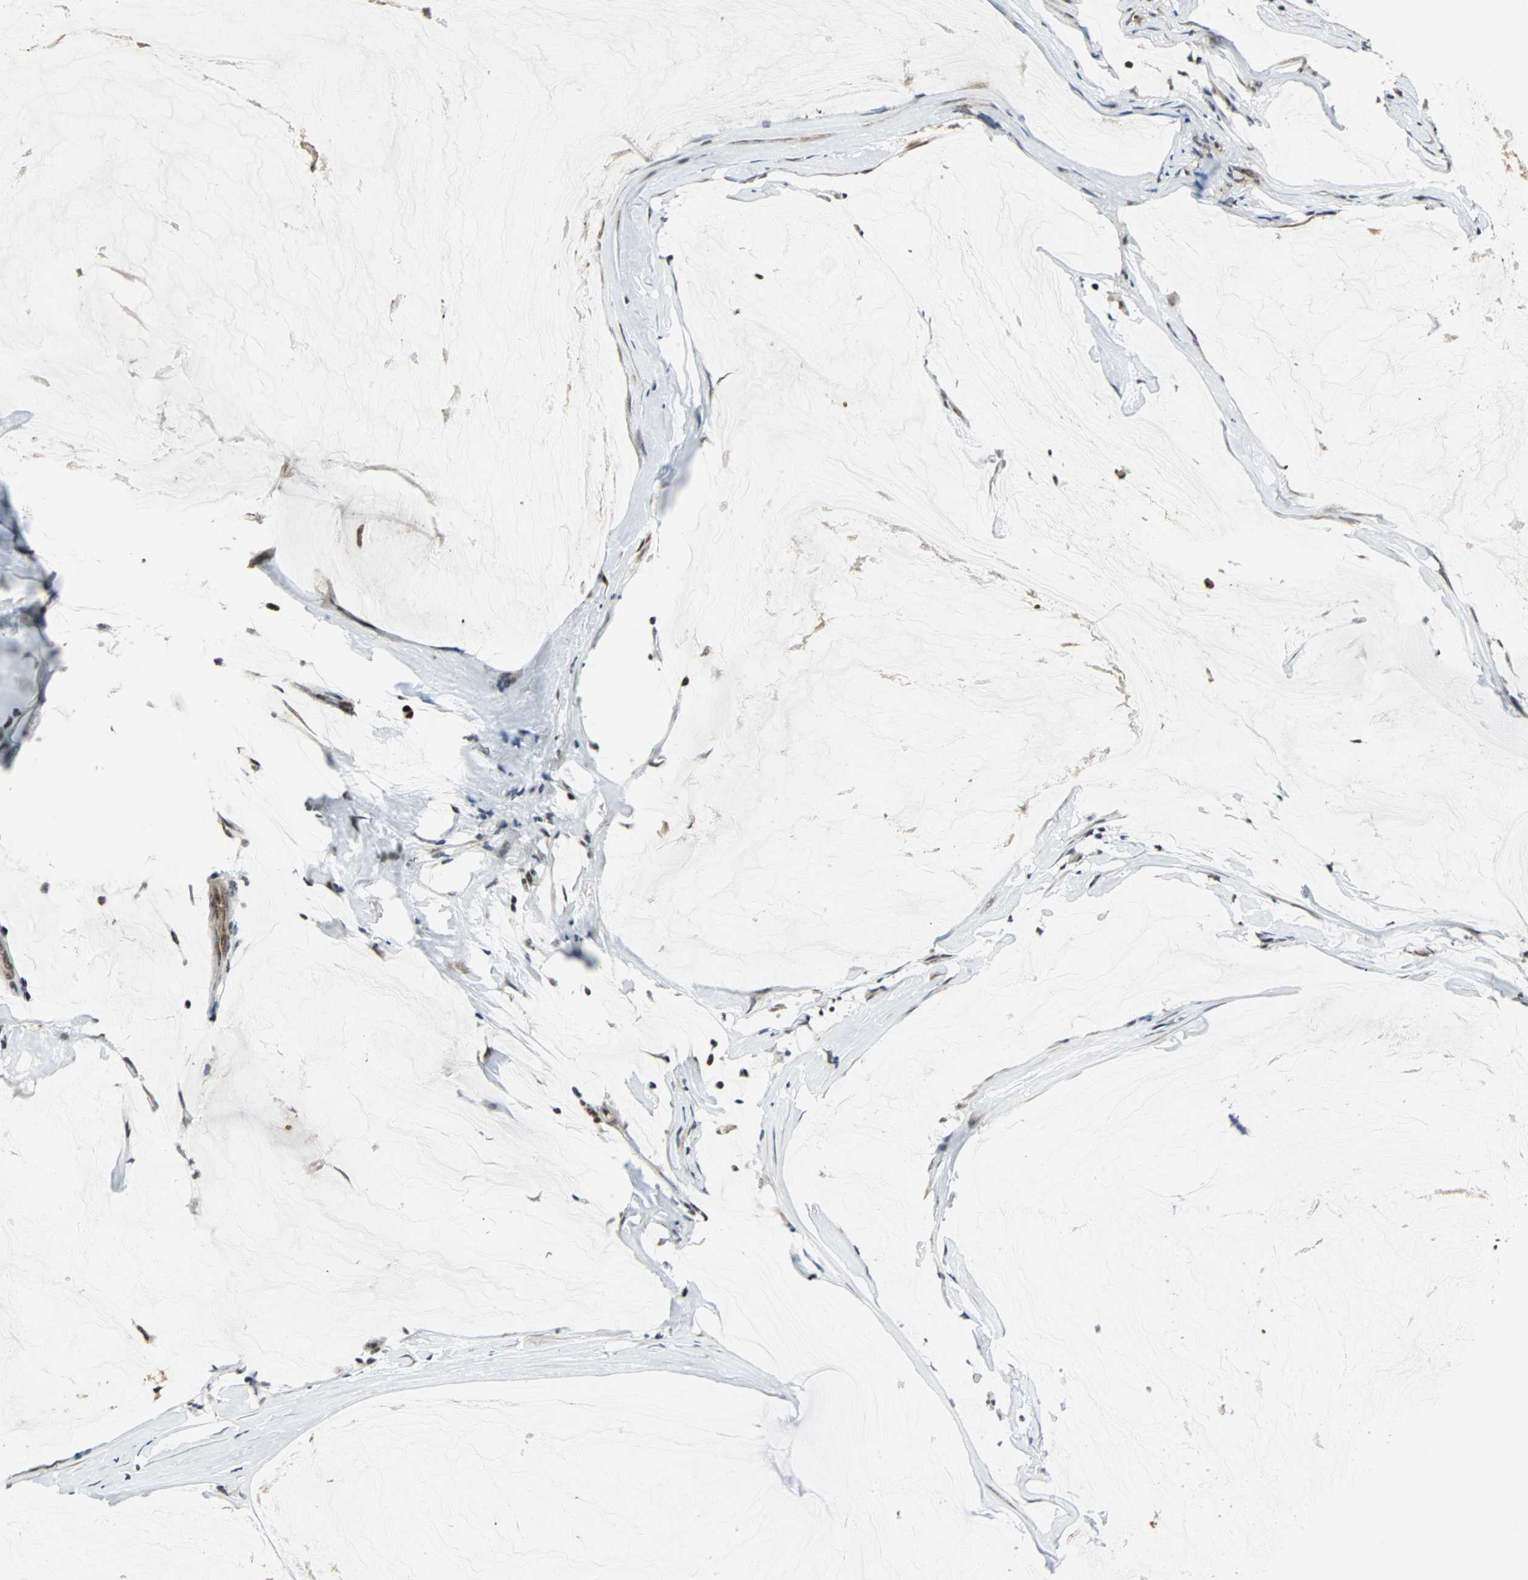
{"staining": {"intensity": "strong", "quantity": ">75%", "location": "nuclear"}, "tissue": "ovarian cancer", "cell_type": "Tumor cells", "image_type": "cancer", "snomed": [{"axis": "morphology", "description": "Cystadenocarcinoma, mucinous, NOS"}, {"axis": "topography", "description": "Ovary"}], "caption": "Strong nuclear staining is seen in about >75% of tumor cells in ovarian cancer.", "gene": "MED4", "patient": {"sex": "female", "age": 39}}